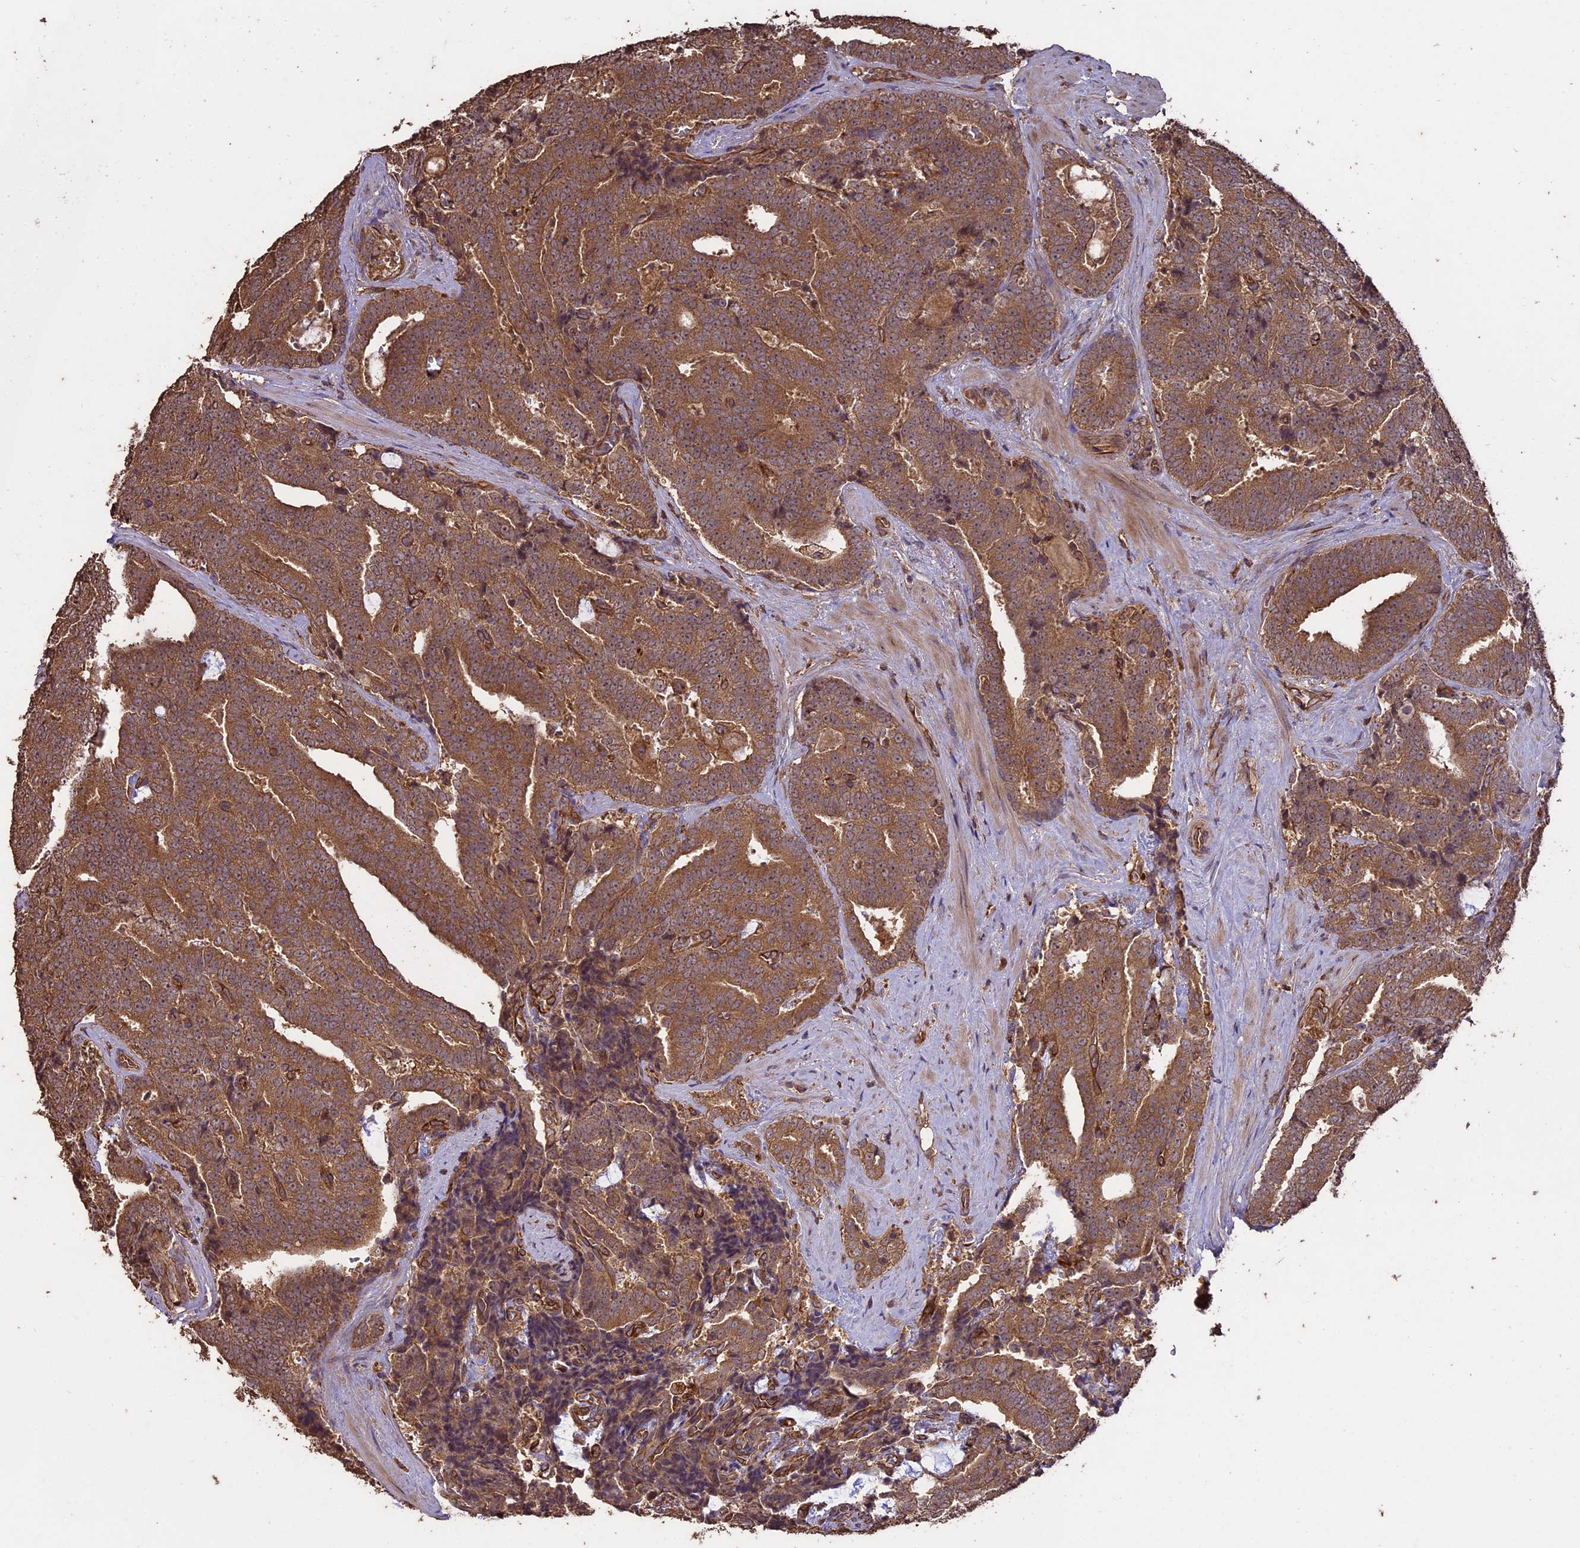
{"staining": {"intensity": "moderate", "quantity": ">75%", "location": "cytoplasmic/membranous"}, "tissue": "prostate cancer", "cell_type": "Tumor cells", "image_type": "cancer", "snomed": [{"axis": "morphology", "description": "Adenocarcinoma, High grade"}, {"axis": "topography", "description": "Prostate and seminal vesicle, NOS"}], "caption": "Human high-grade adenocarcinoma (prostate) stained with a brown dye reveals moderate cytoplasmic/membranous positive expression in approximately >75% of tumor cells.", "gene": "TTLL10", "patient": {"sex": "male", "age": 67}}